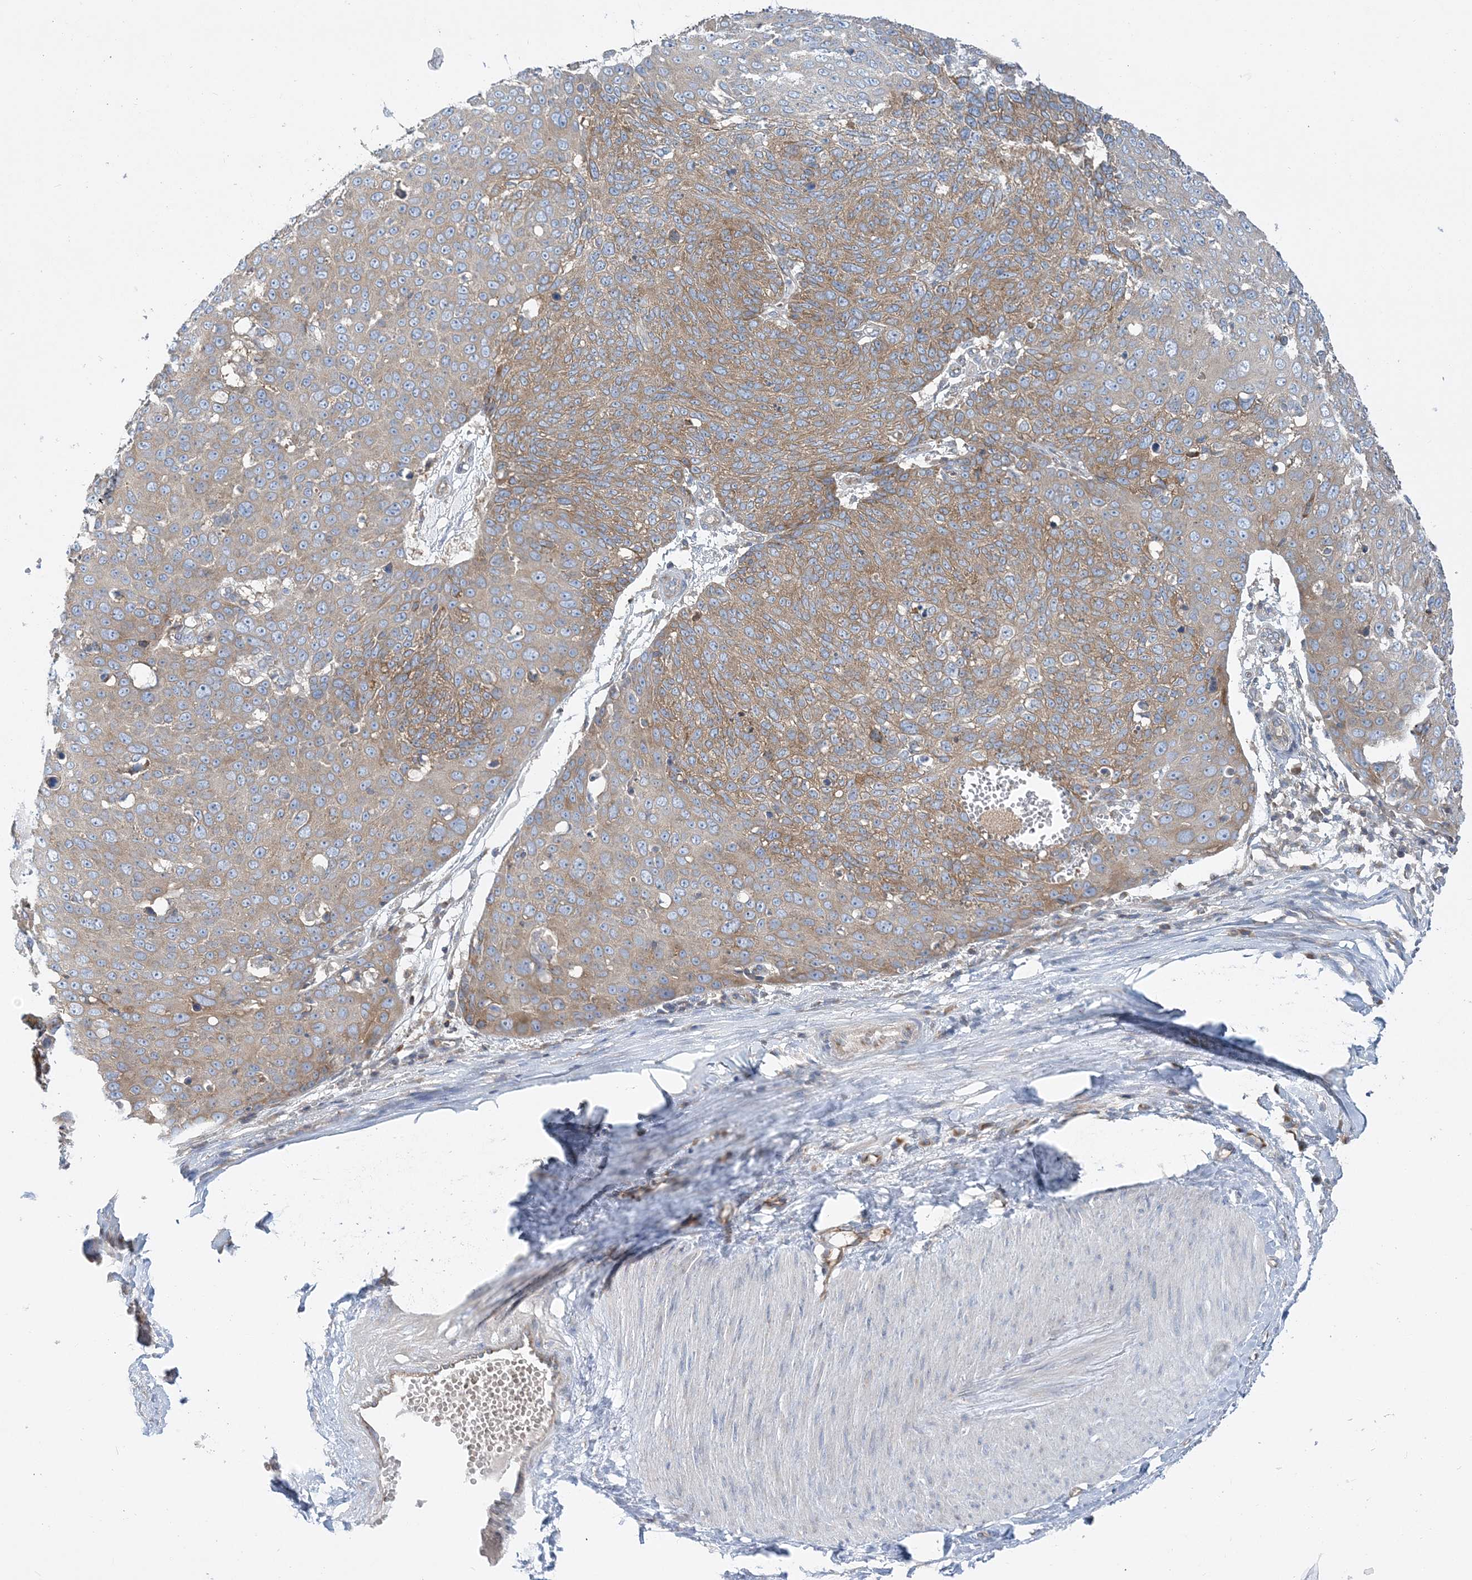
{"staining": {"intensity": "moderate", "quantity": "25%-75%", "location": "cytoplasmic/membranous"}, "tissue": "skin cancer", "cell_type": "Tumor cells", "image_type": "cancer", "snomed": [{"axis": "morphology", "description": "Squamous cell carcinoma, NOS"}, {"axis": "topography", "description": "Skin"}], "caption": "Immunohistochemistry of squamous cell carcinoma (skin) exhibits medium levels of moderate cytoplasmic/membranous staining in about 25%-75% of tumor cells.", "gene": "FAM114A2", "patient": {"sex": "male", "age": 71}}